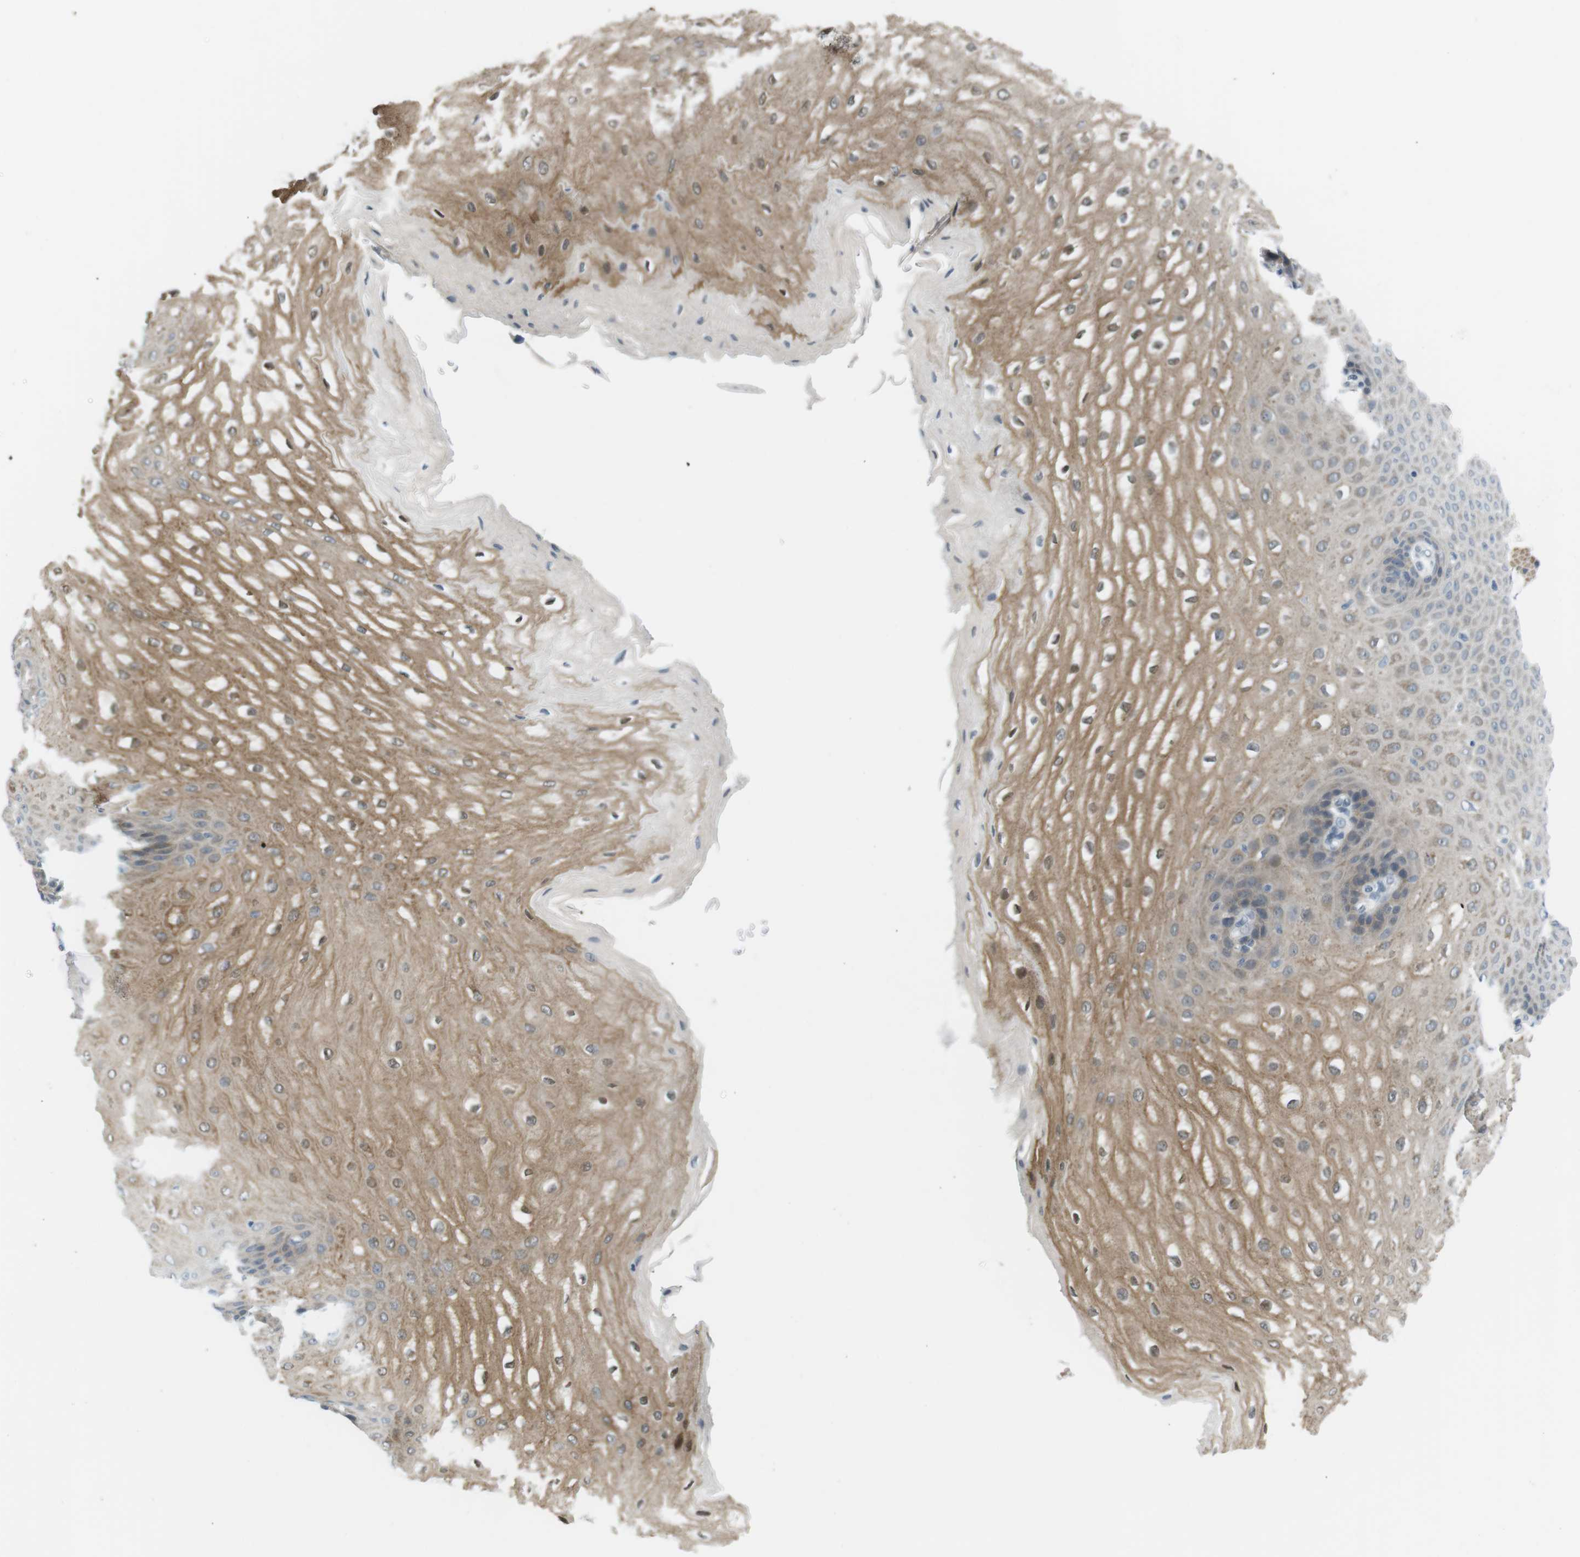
{"staining": {"intensity": "moderate", "quantity": "25%-75%", "location": "cytoplasmic/membranous"}, "tissue": "esophagus", "cell_type": "Squamous epithelial cells", "image_type": "normal", "snomed": [{"axis": "morphology", "description": "Normal tissue, NOS"}, {"axis": "topography", "description": "Esophagus"}], "caption": "High-magnification brightfield microscopy of benign esophagus stained with DAB (brown) and counterstained with hematoxylin (blue). squamous epithelial cells exhibit moderate cytoplasmic/membranous positivity is seen in approximately25%-75% of cells.", "gene": "RTN3", "patient": {"sex": "male", "age": 54}}